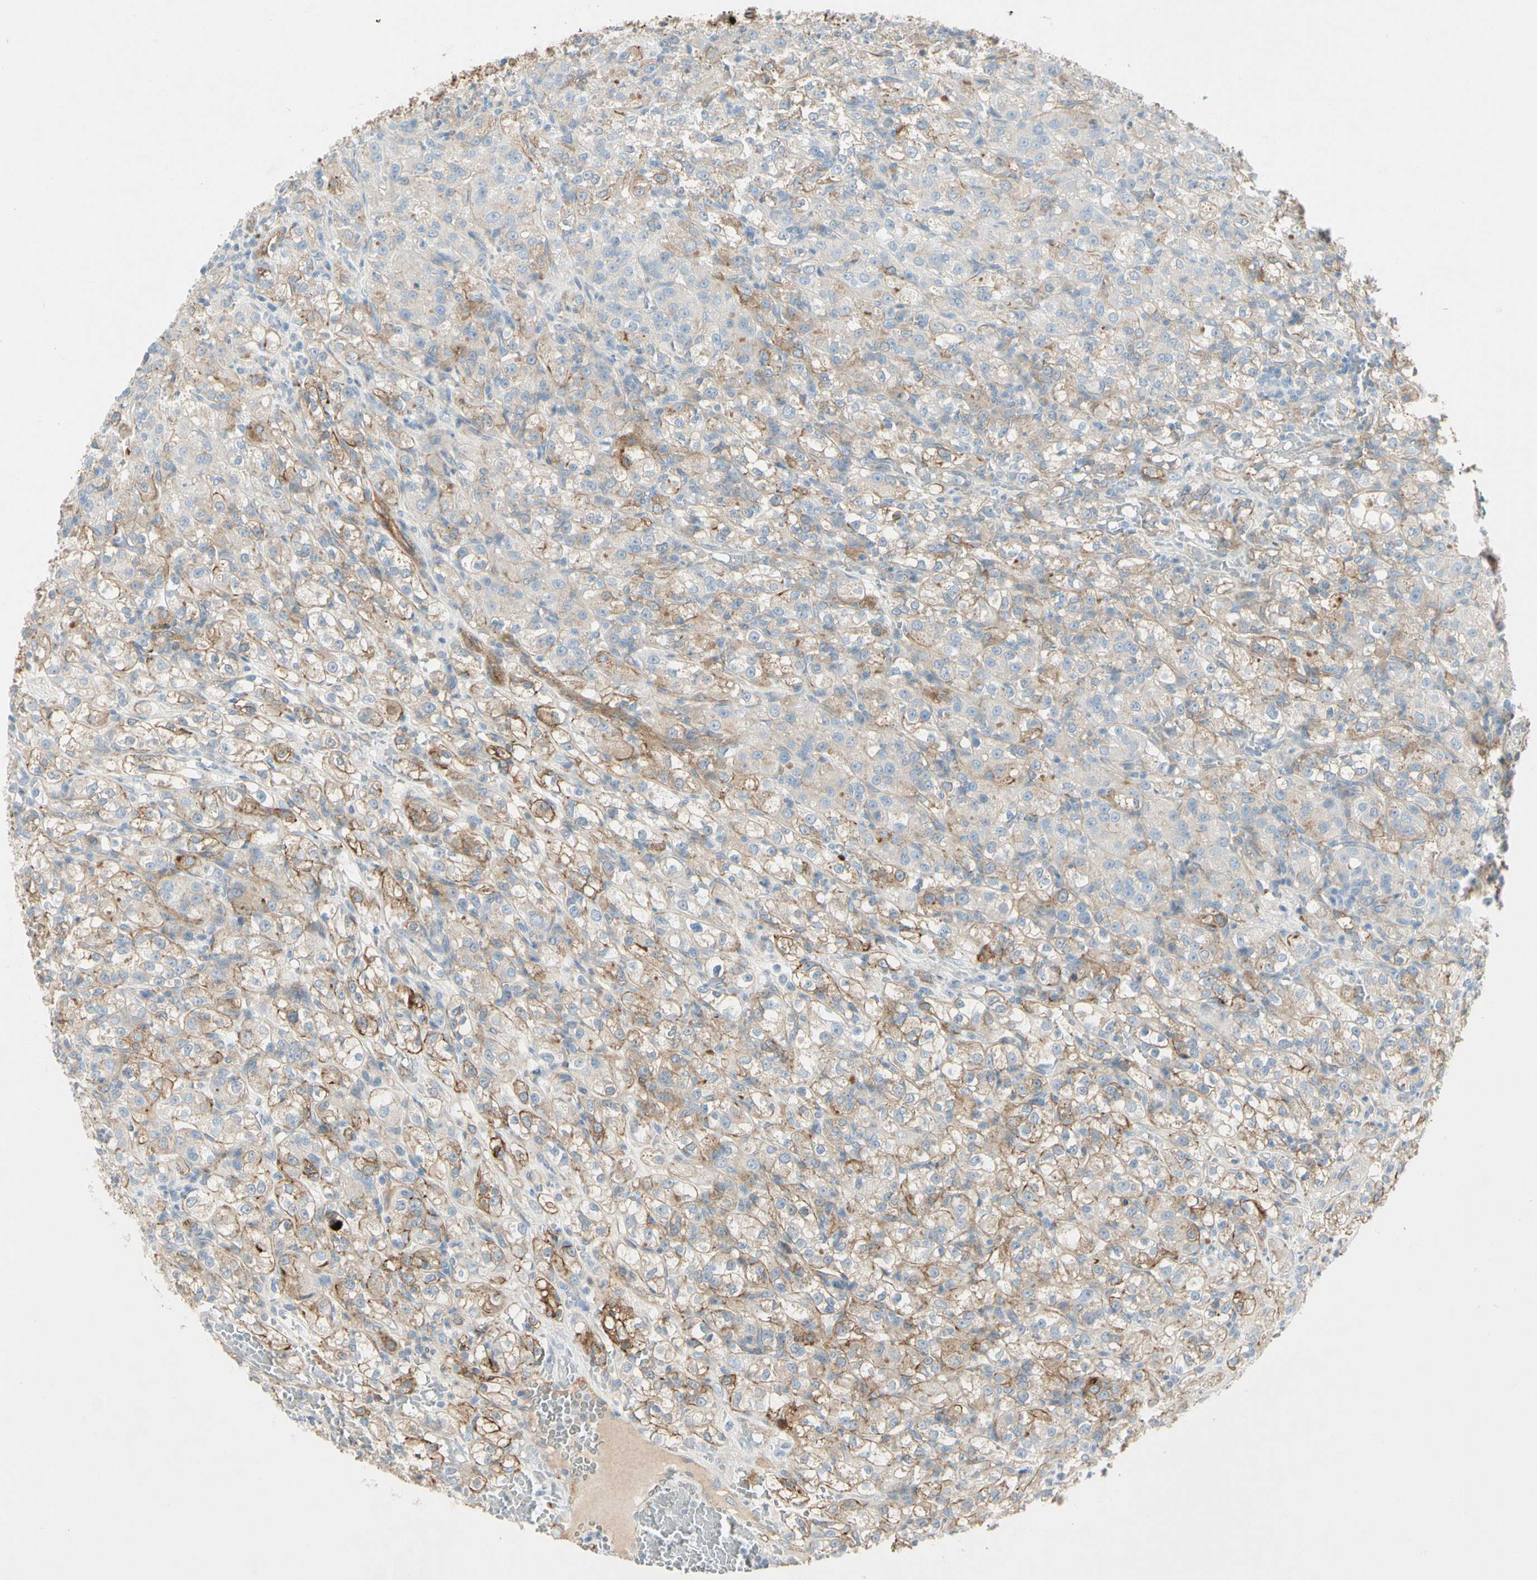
{"staining": {"intensity": "moderate", "quantity": ">75%", "location": "cytoplasmic/membranous"}, "tissue": "renal cancer", "cell_type": "Tumor cells", "image_type": "cancer", "snomed": [{"axis": "morphology", "description": "Normal tissue, NOS"}, {"axis": "morphology", "description": "Adenocarcinoma, NOS"}, {"axis": "topography", "description": "Kidney"}], "caption": "DAB immunohistochemical staining of human adenocarcinoma (renal) shows moderate cytoplasmic/membranous protein staining in about >75% of tumor cells.", "gene": "ITGA3", "patient": {"sex": "male", "age": 61}}